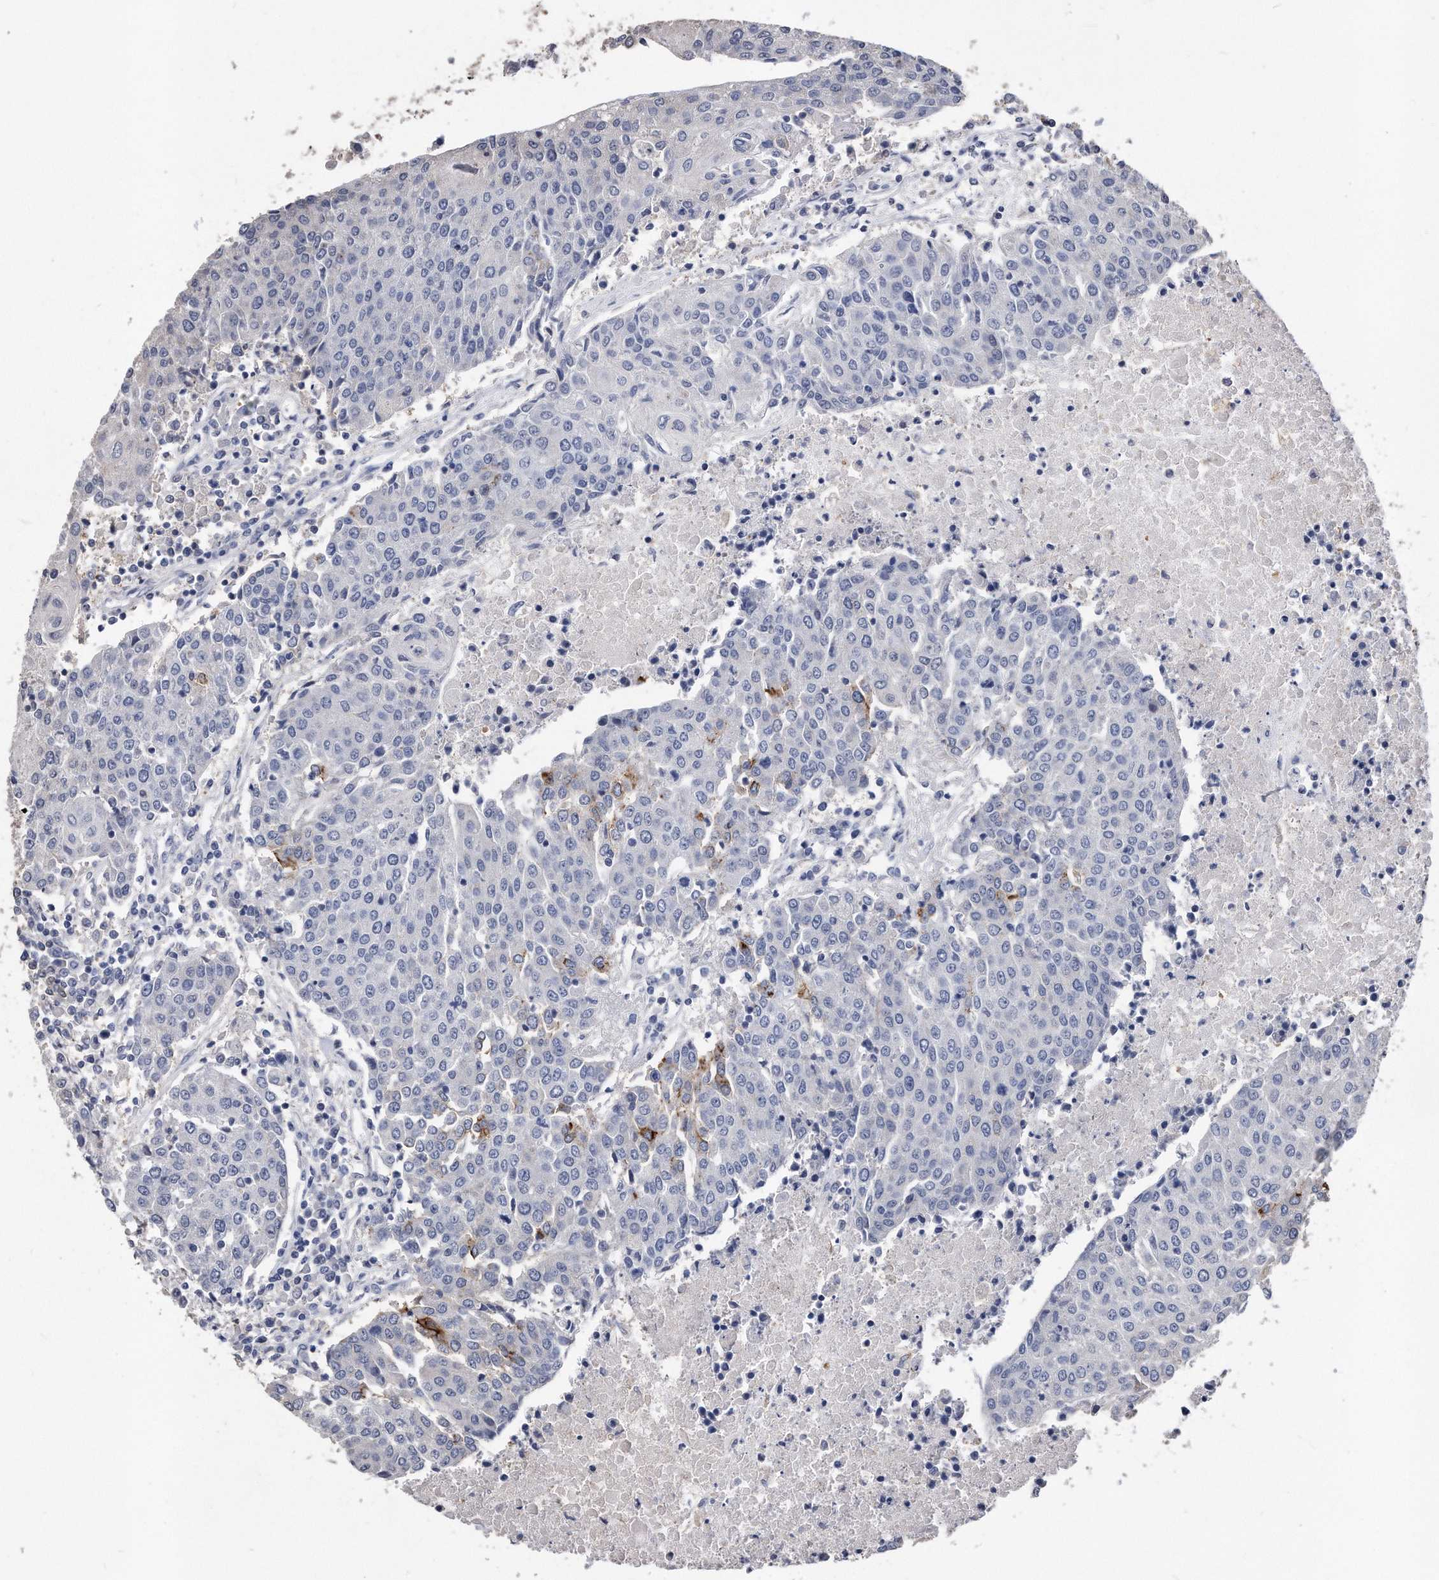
{"staining": {"intensity": "negative", "quantity": "none", "location": "none"}, "tissue": "urothelial cancer", "cell_type": "Tumor cells", "image_type": "cancer", "snomed": [{"axis": "morphology", "description": "Urothelial carcinoma, High grade"}, {"axis": "topography", "description": "Urinary bladder"}], "caption": "Photomicrograph shows no protein staining in tumor cells of urothelial cancer tissue.", "gene": "IL20RA", "patient": {"sex": "female", "age": 85}}